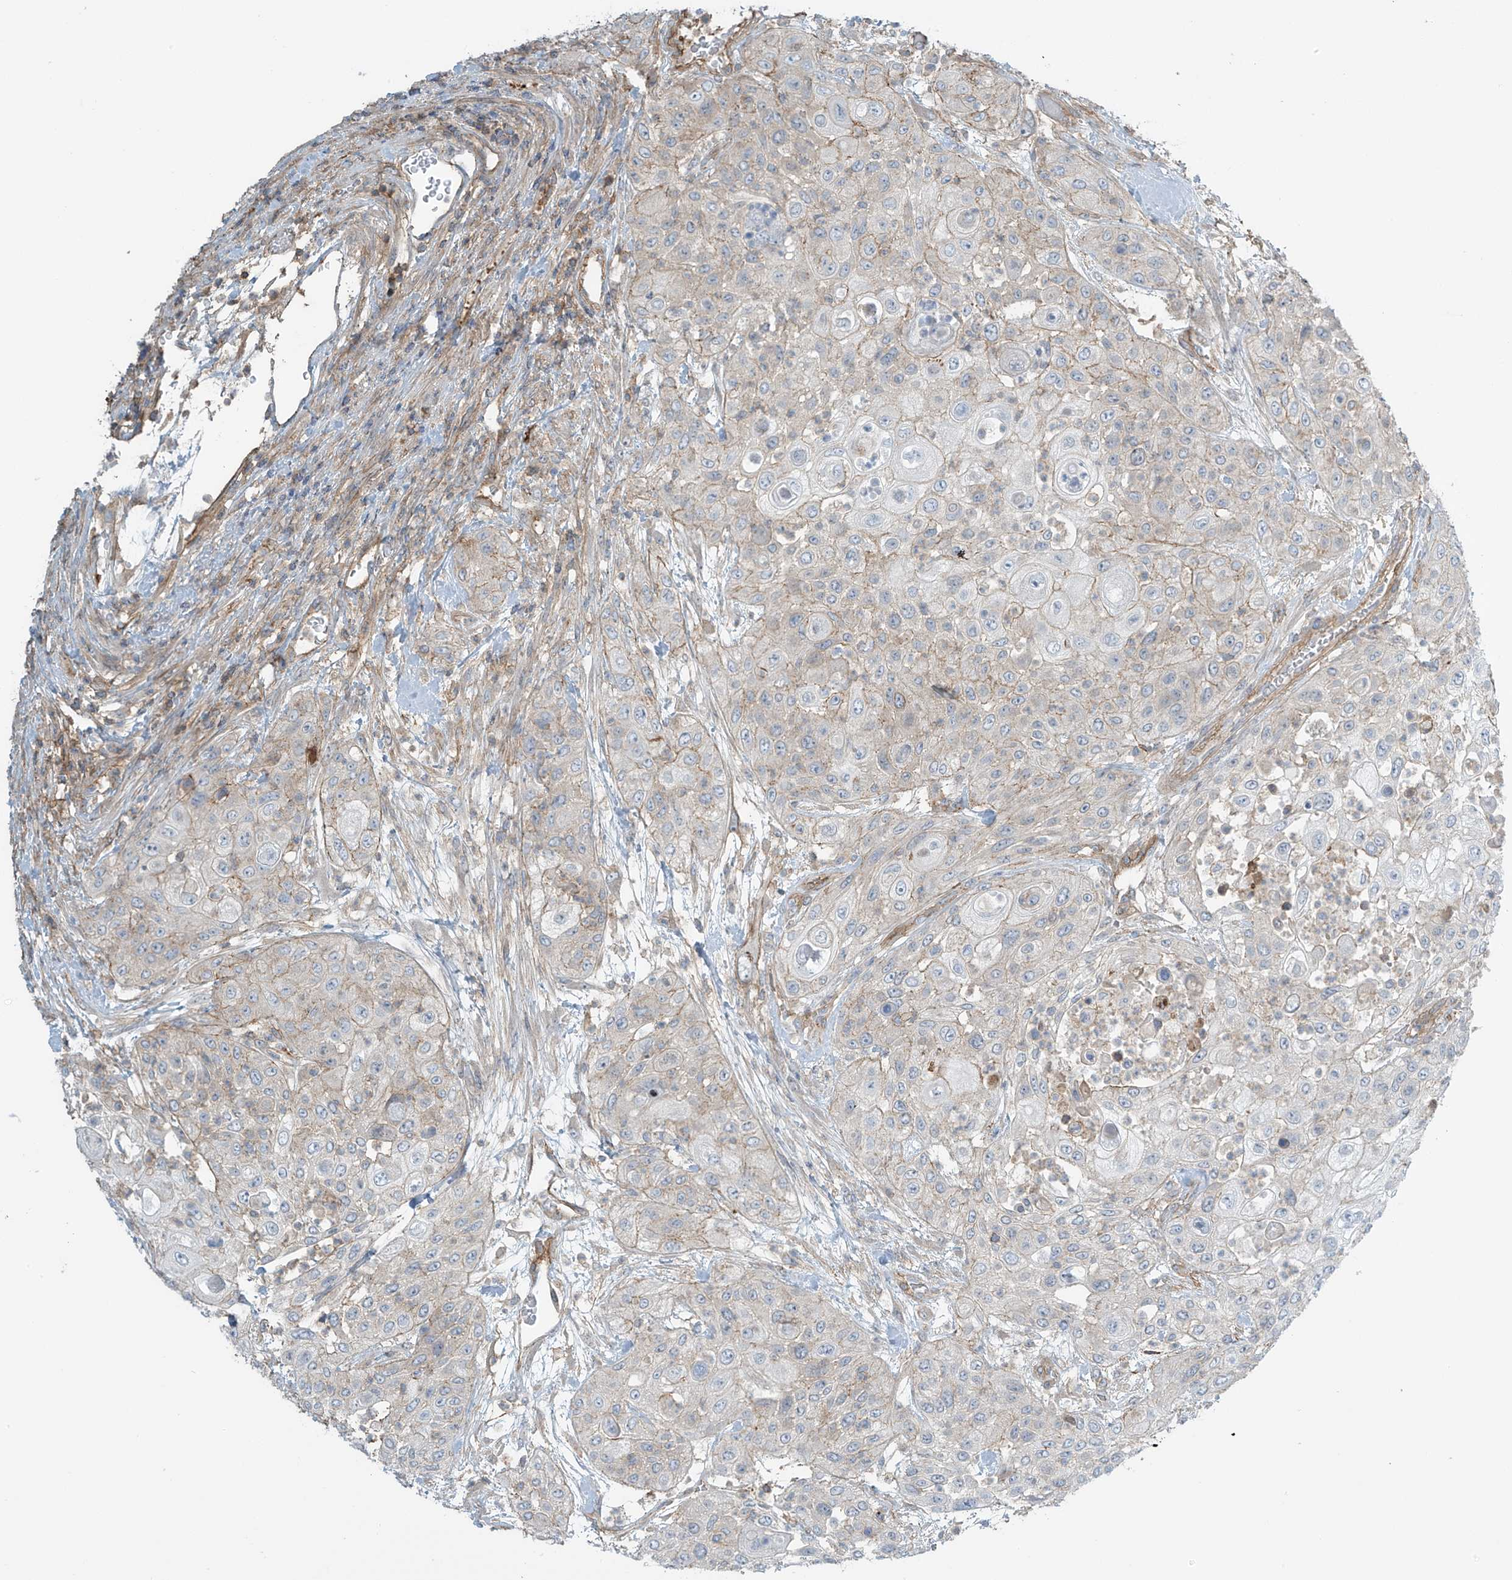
{"staining": {"intensity": "weak", "quantity": "25%-75%", "location": "cytoplasmic/membranous"}, "tissue": "urothelial cancer", "cell_type": "Tumor cells", "image_type": "cancer", "snomed": [{"axis": "morphology", "description": "Urothelial carcinoma, High grade"}, {"axis": "topography", "description": "Urinary bladder"}], "caption": "A histopathology image of urothelial cancer stained for a protein demonstrates weak cytoplasmic/membranous brown staining in tumor cells. (DAB (3,3'-diaminobenzidine) = brown stain, brightfield microscopy at high magnification).", "gene": "SLC9A2", "patient": {"sex": "female", "age": 79}}